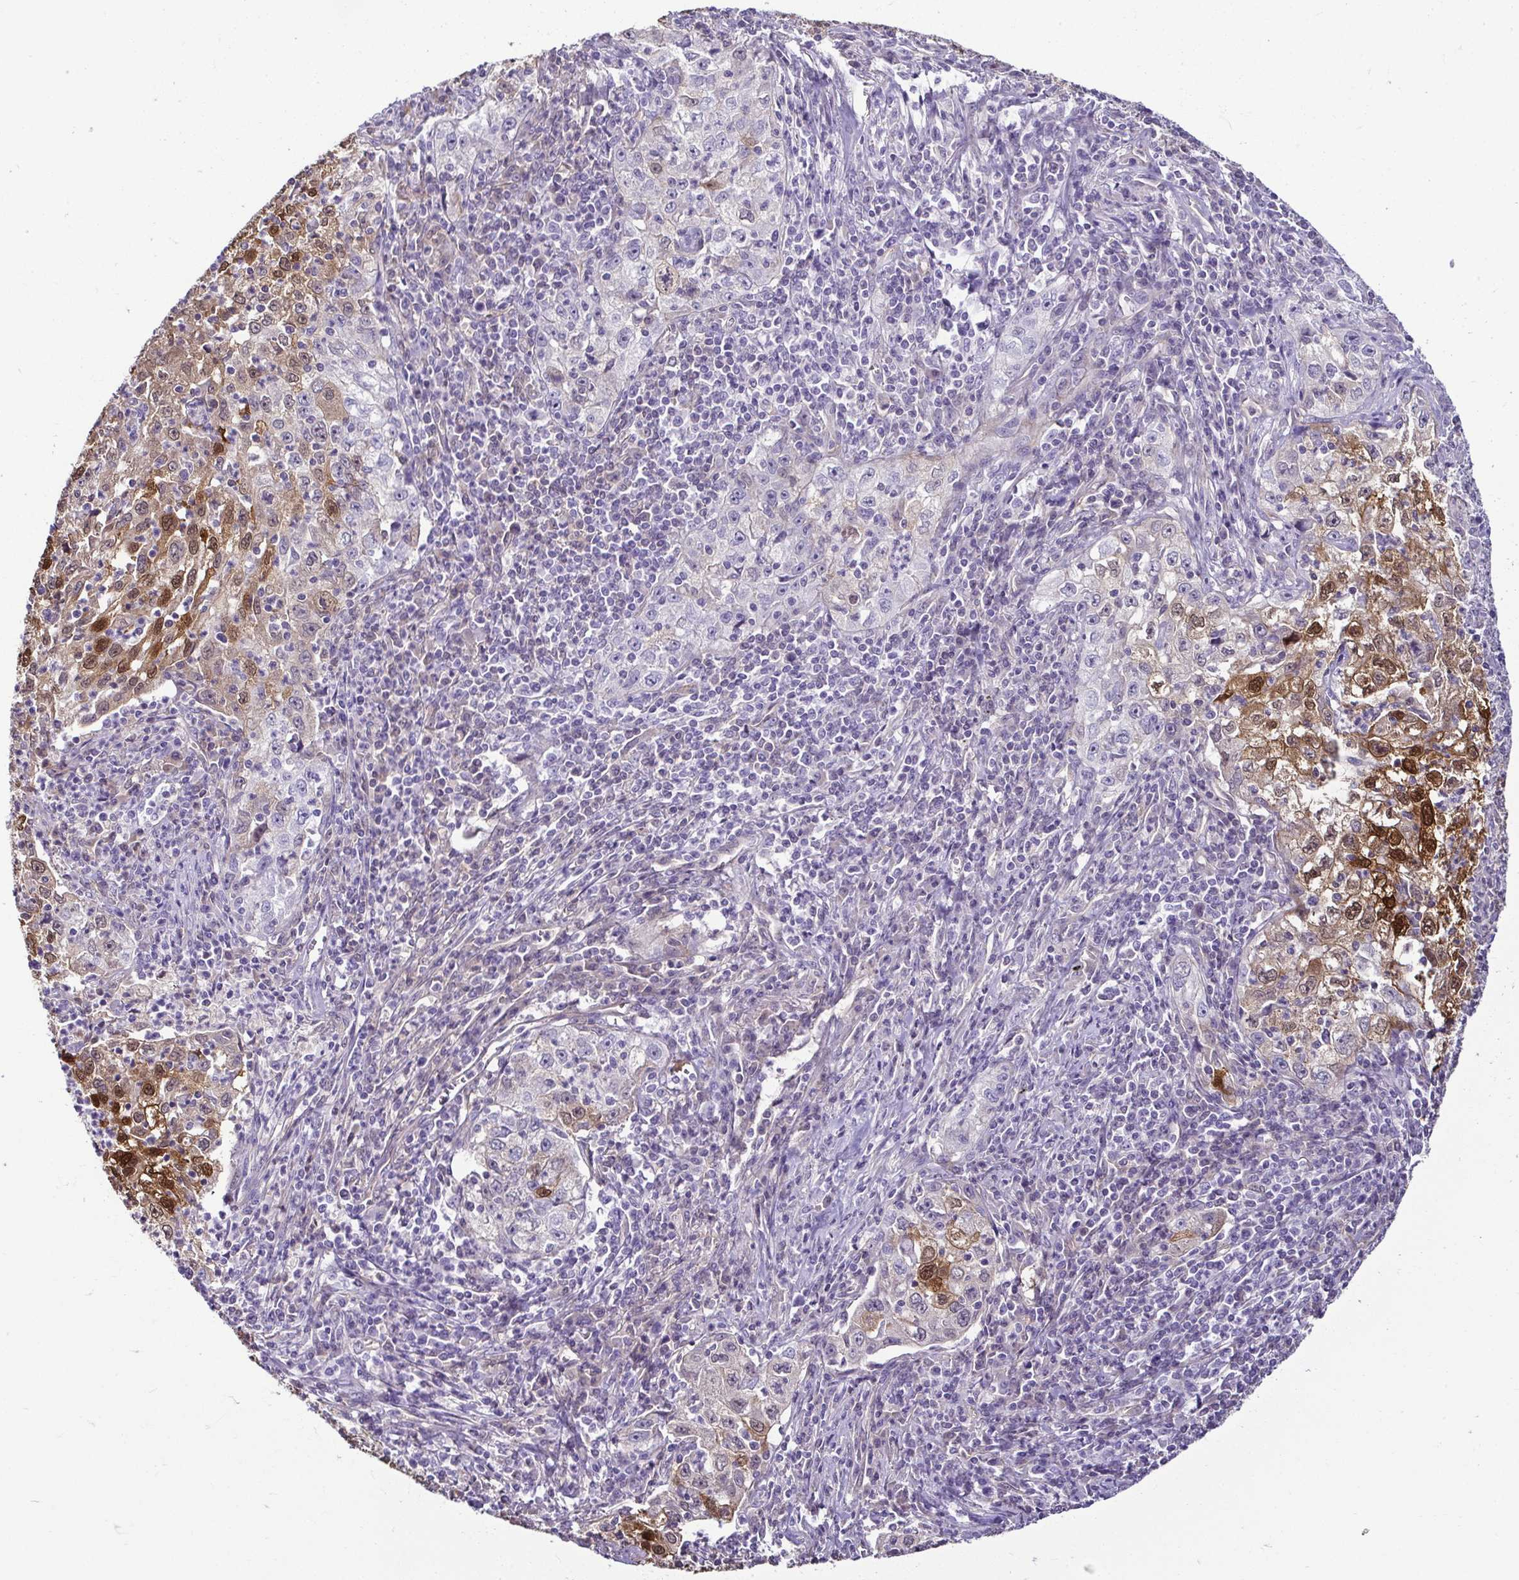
{"staining": {"intensity": "moderate", "quantity": "25%-75%", "location": "cytoplasmic/membranous,nuclear"}, "tissue": "lung cancer", "cell_type": "Tumor cells", "image_type": "cancer", "snomed": [{"axis": "morphology", "description": "Squamous cell carcinoma, NOS"}, {"axis": "topography", "description": "Lung"}], "caption": "The photomicrograph reveals immunohistochemical staining of squamous cell carcinoma (lung). There is moderate cytoplasmic/membranous and nuclear expression is identified in about 25%-75% of tumor cells.", "gene": "CASP14", "patient": {"sex": "male", "age": 71}}